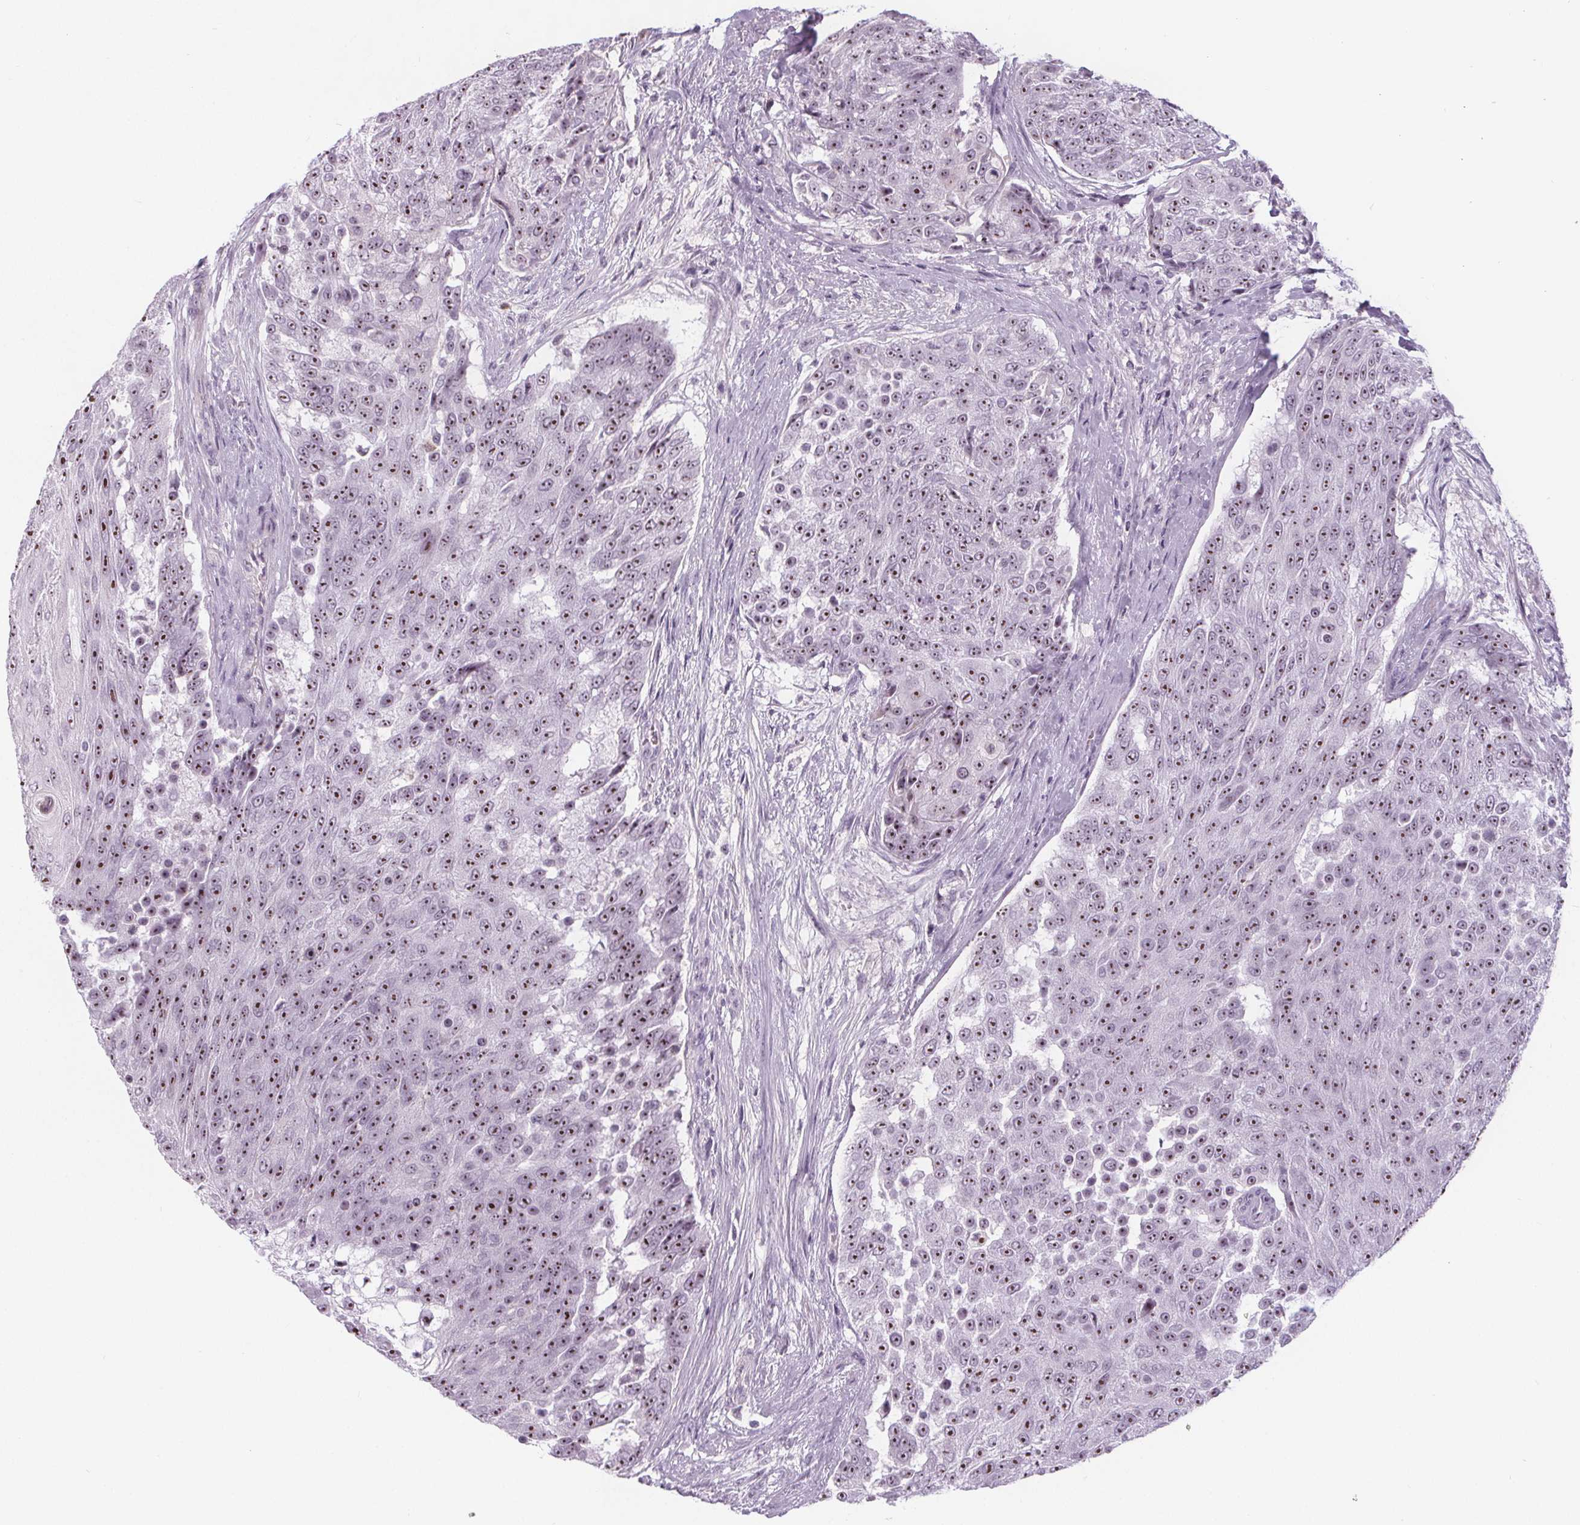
{"staining": {"intensity": "strong", "quantity": ">75%", "location": "nuclear"}, "tissue": "urothelial cancer", "cell_type": "Tumor cells", "image_type": "cancer", "snomed": [{"axis": "morphology", "description": "Urothelial carcinoma, High grade"}, {"axis": "topography", "description": "Urinary bladder"}], "caption": "Protein expression analysis of urothelial cancer shows strong nuclear staining in approximately >75% of tumor cells.", "gene": "NOLC1", "patient": {"sex": "female", "age": 63}}